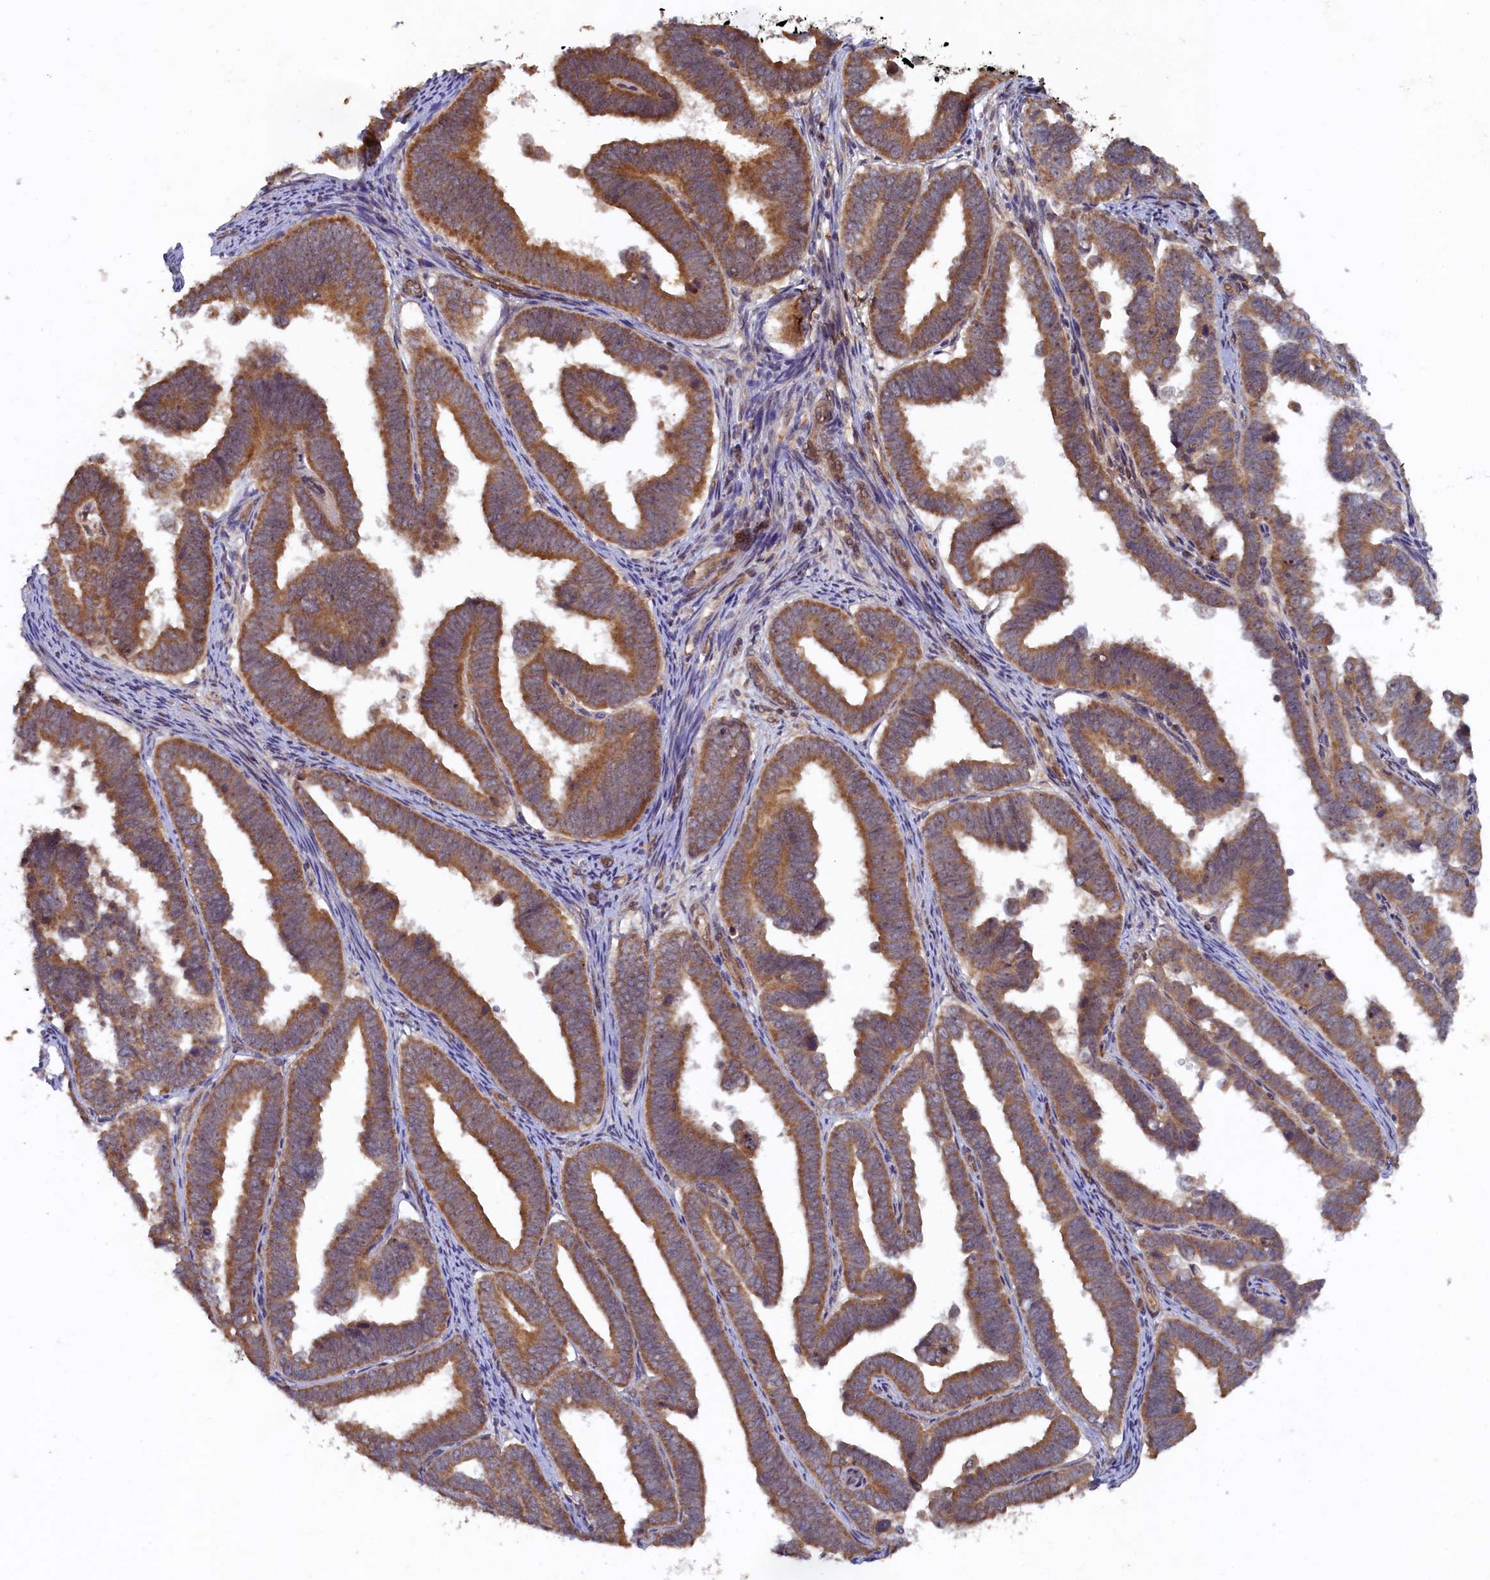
{"staining": {"intensity": "moderate", "quantity": ">75%", "location": "cytoplasmic/membranous"}, "tissue": "endometrial cancer", "cell_type": "Tumor cells", "image_type": "cancer", "snomed": [{"axis": "morphology", "description": "Adenocarcinoma, NOS"}, {"axis": "topography", "description": "Endometrium"}], "caption": "High-power microscopy captured an IHC micrograph of endometrial cancer (adenocarcinoma), revealing moderate cytoplasmic/membranous staining in approximately >75% of tumor cells.", "gene": "CEP20", "patient": {"sex": "female", "age": 75}}